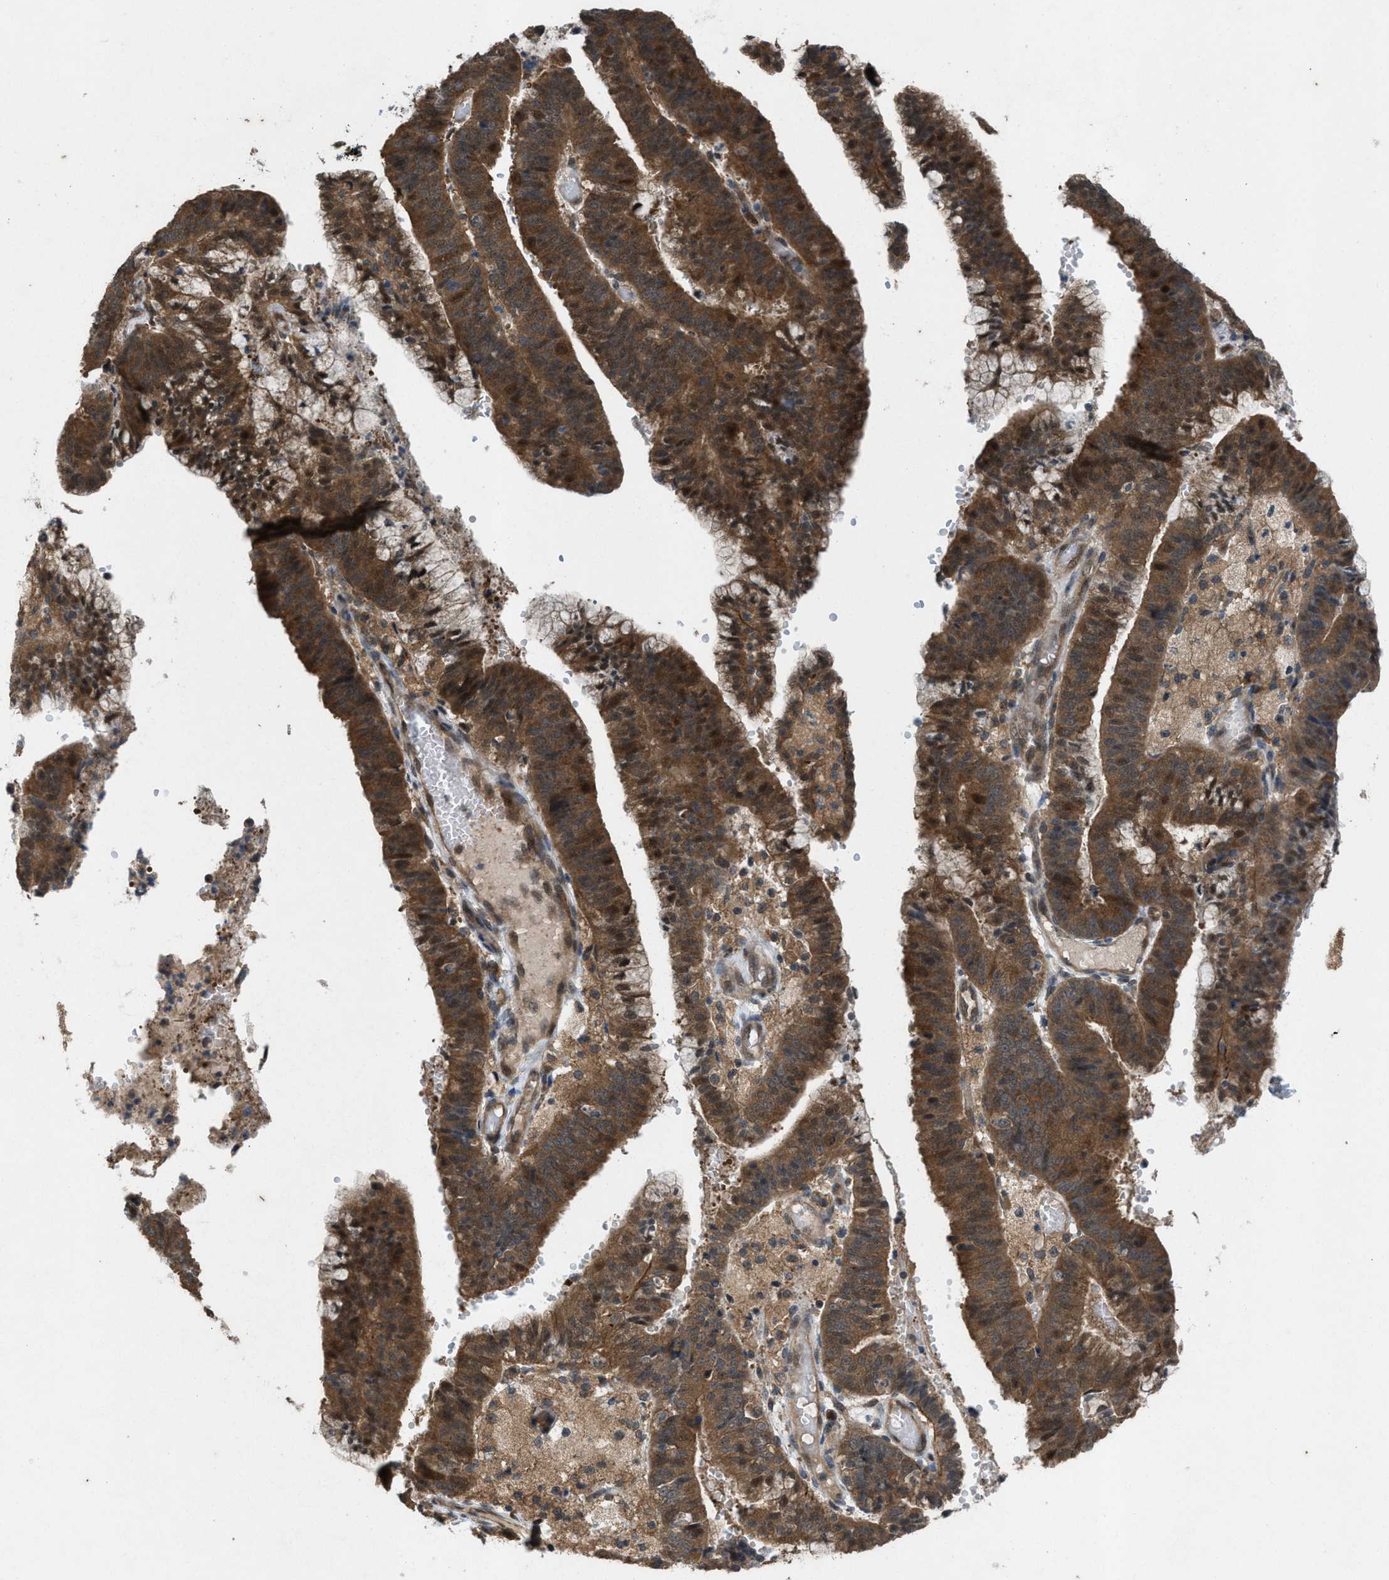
{"staining": {"intensity": "moderate", "quantity": ">75%", "location": "cytoplasmic/membranous,nuclear"}, "tissue": "endometrial cancer", "cell_type": "Tumor cells", "image_type": "cancer", "snomed": [{"axis": "morphology", "description": "Adenocarcinoma, NOS"}, {"axis": "topography", "description": "Endometrium"}], "caption": "Endometrial adenocarcinoma stained with a brown dye reveals moderate cytoplasmic/membranous and nuclear positive positivity in about >75% of tumor cells.", "gene": "PLAA", "patient": {"sex": "female", "age": 63}}